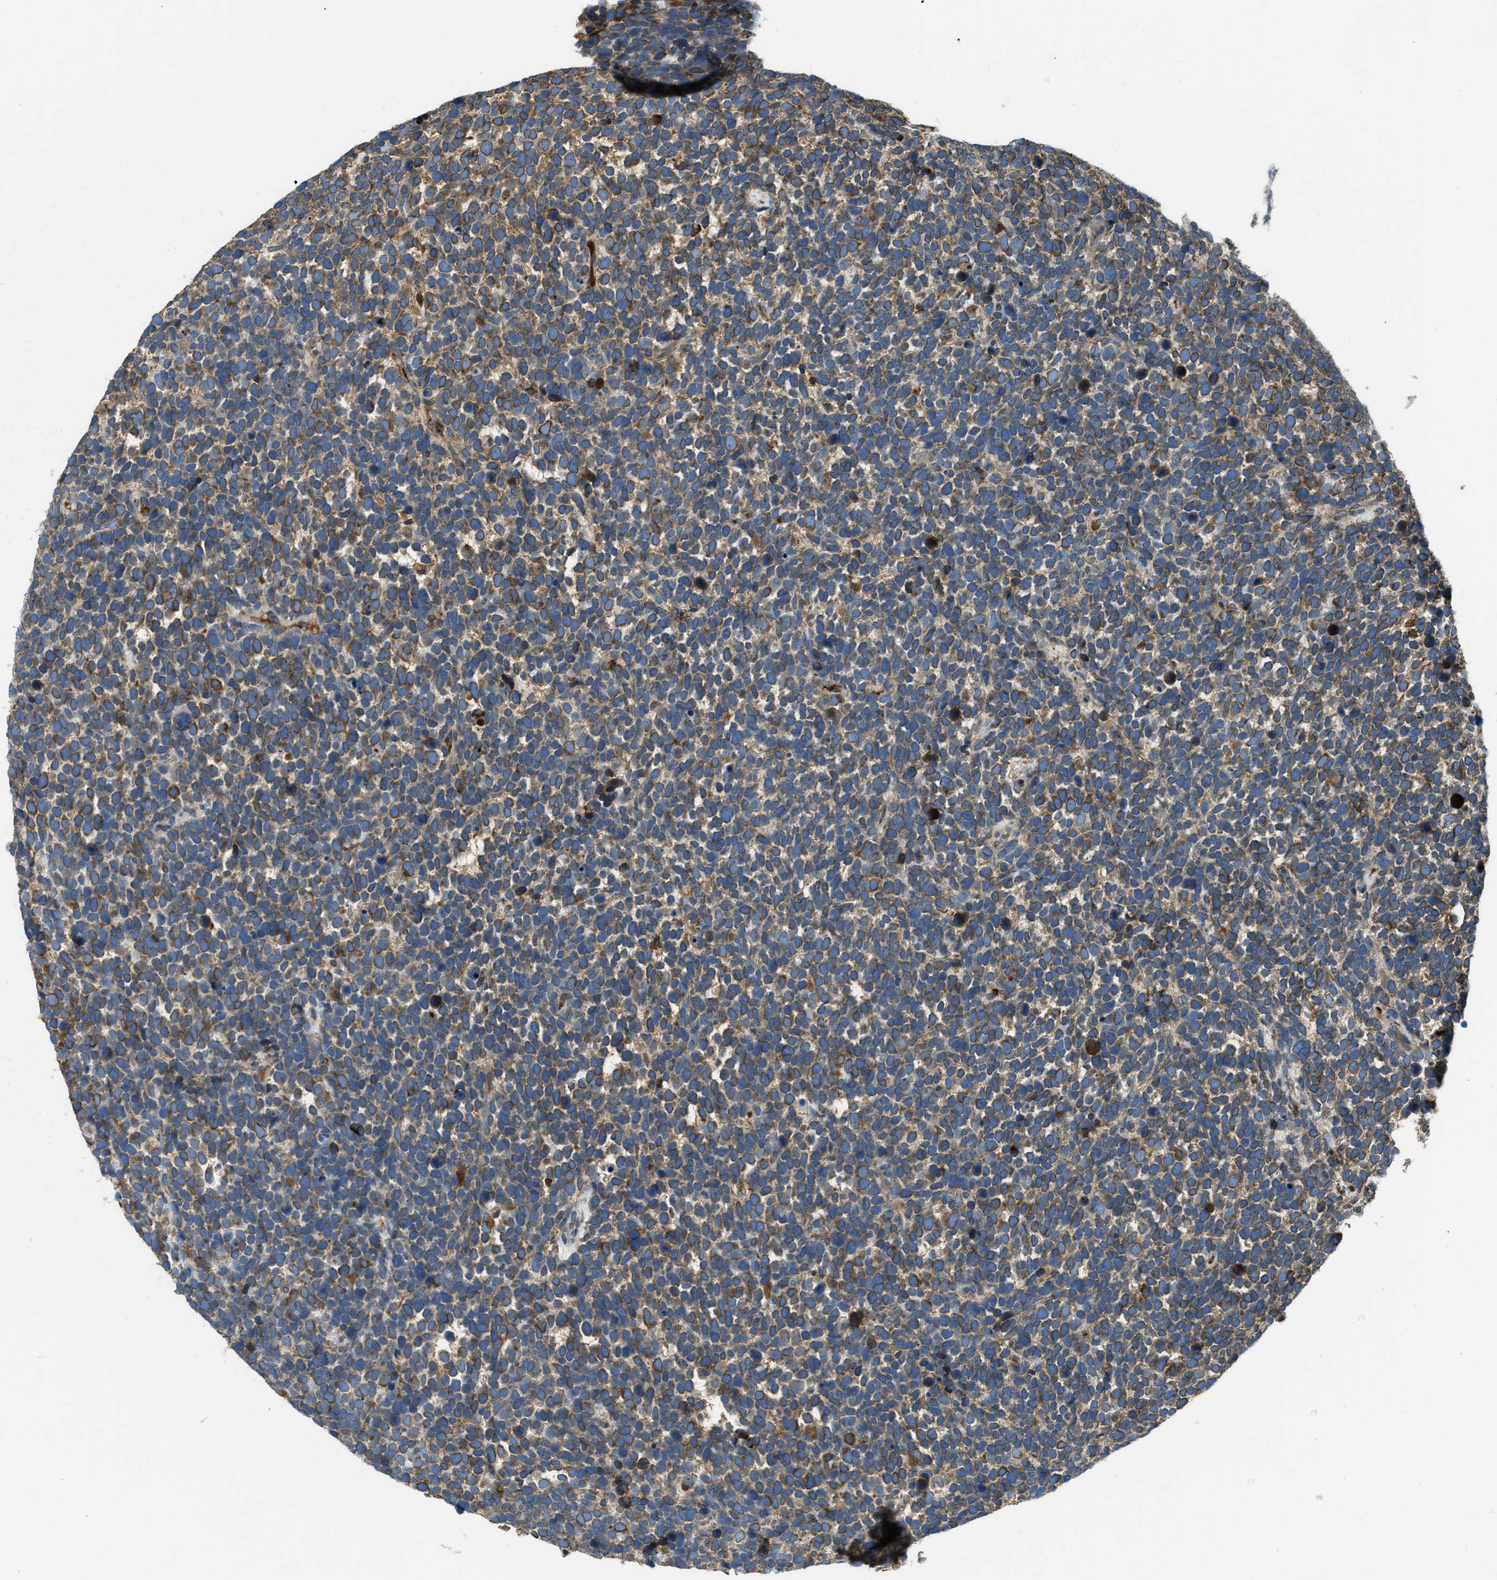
{"staining": {"intensity": "moderate", "quantity": ">75%", "location": "cytoplasmic/membranous"}, "tissue": "urothelial cancer", "cell_type": "Tumor cells", "image_type": "cancer", "snomed": [{"axis": "morphology", "description": "Urothelial carcinoma, High grade"}, {"axis": "topography", "description": "Urinary bladder"}], "caption": "There is medium levels of moderate cytoplasmic/membranous positivity in tumor cells of urothelial carcinoma (high-grade), as demonstrated by immunohistochemical staining (brown color).", "gene": "MPDU1", "patient": {"sex": "female", "age": 82}}